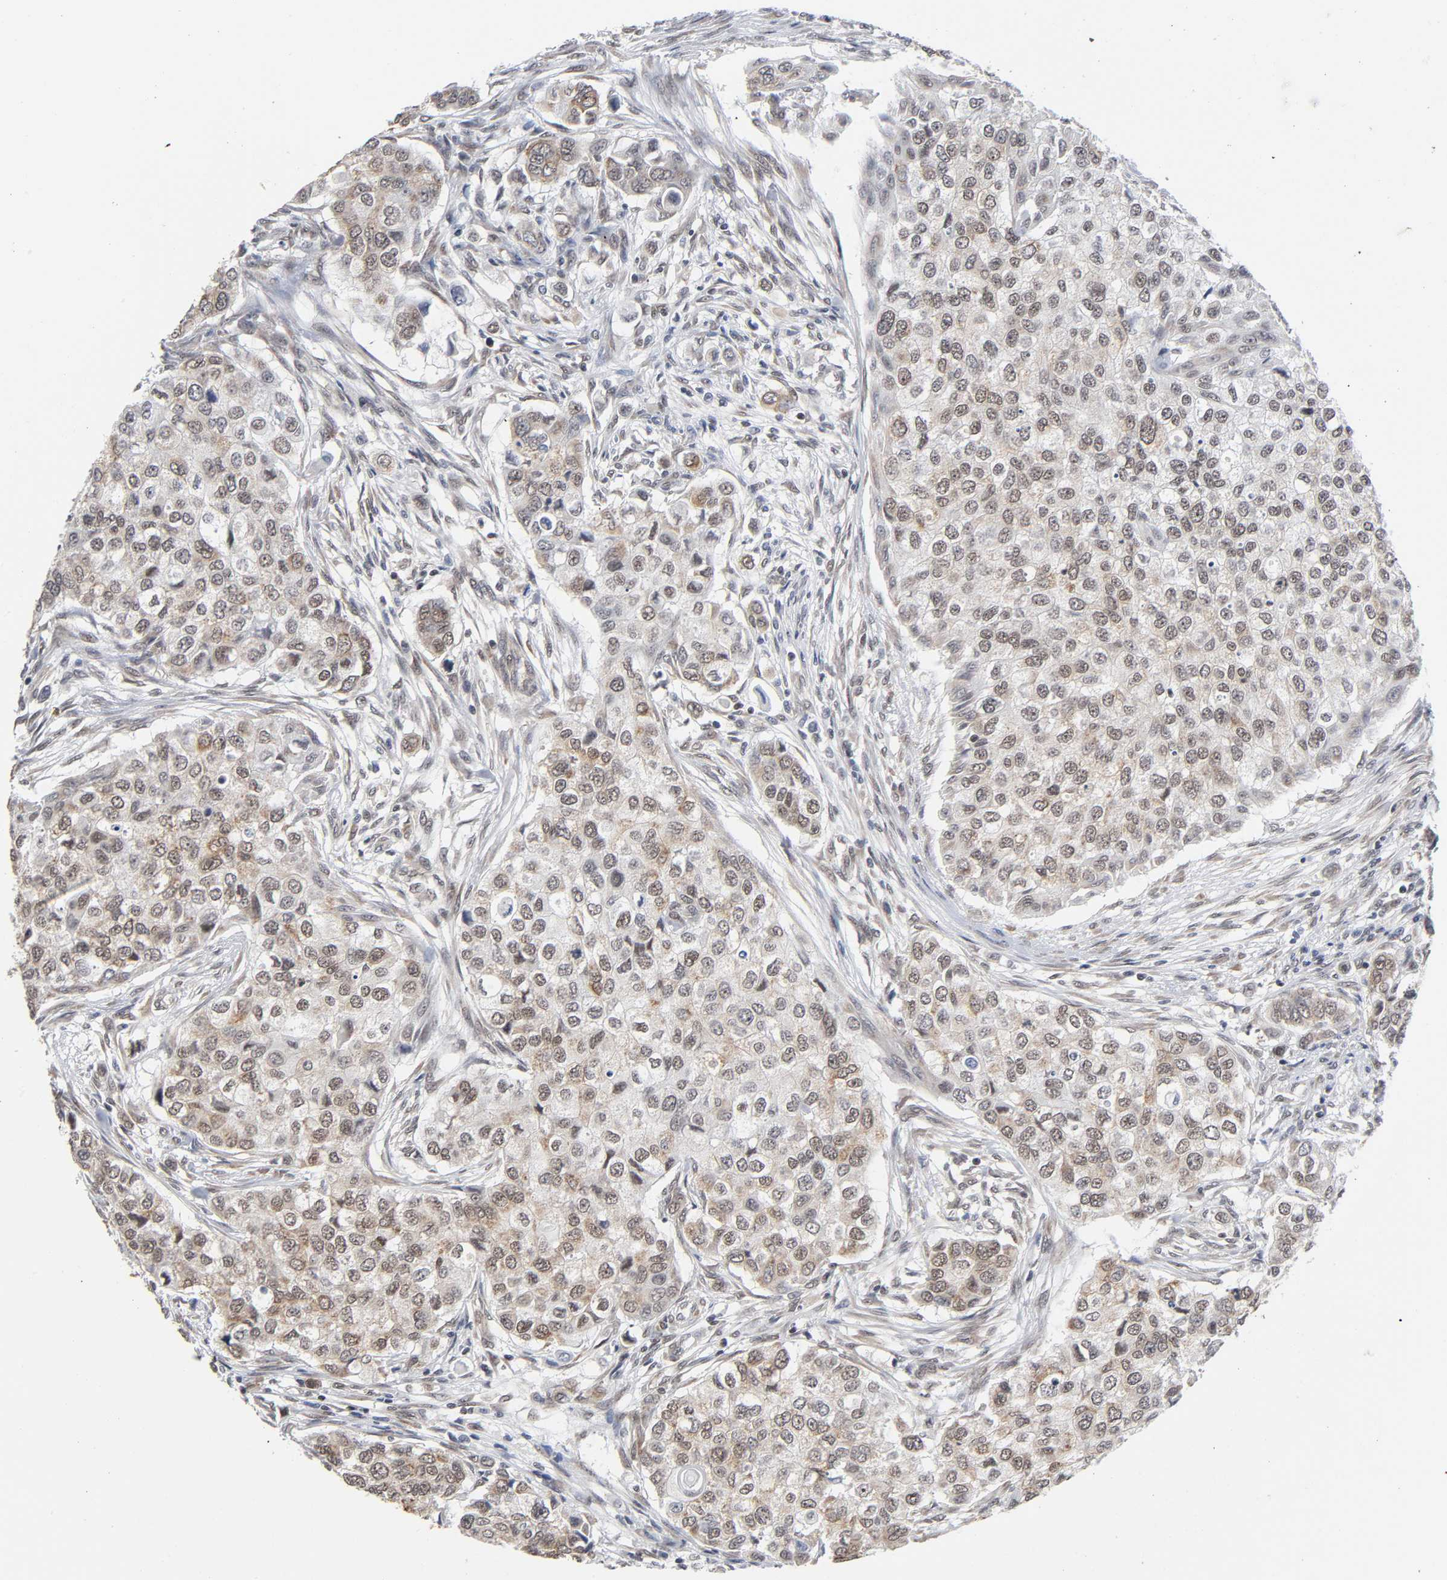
{"staining": {"intensity": "weak", "quantity": ">75%", "location": "cytoplasmic/membranous,nuclear"}, "tissue": "breast cancer", "cell_type": "Tumor cells", "image_type": "cancer", "snomed": [{"axis": "morphology", "description": "Normal tissue, NOS"}, {"axis": "morphology", "description": "Duct carcinoma"}, {"axis": "topography", "description": "Breast"}], "caption": "Immunohistochemistry histopathology image of neoplastic tissue: human breast infiltrating ductal carcinoma stained using immunohistochemistry (IHC) shows low levels of weak protein expression localized specifically in the cytoplasmic/membranous and nuclear of tumor cells, appearing as a cytoplasmic/membranous and nuclear brown color.", "gene": "ZNF384", "patient": {"sex": "female", "age": 49}}